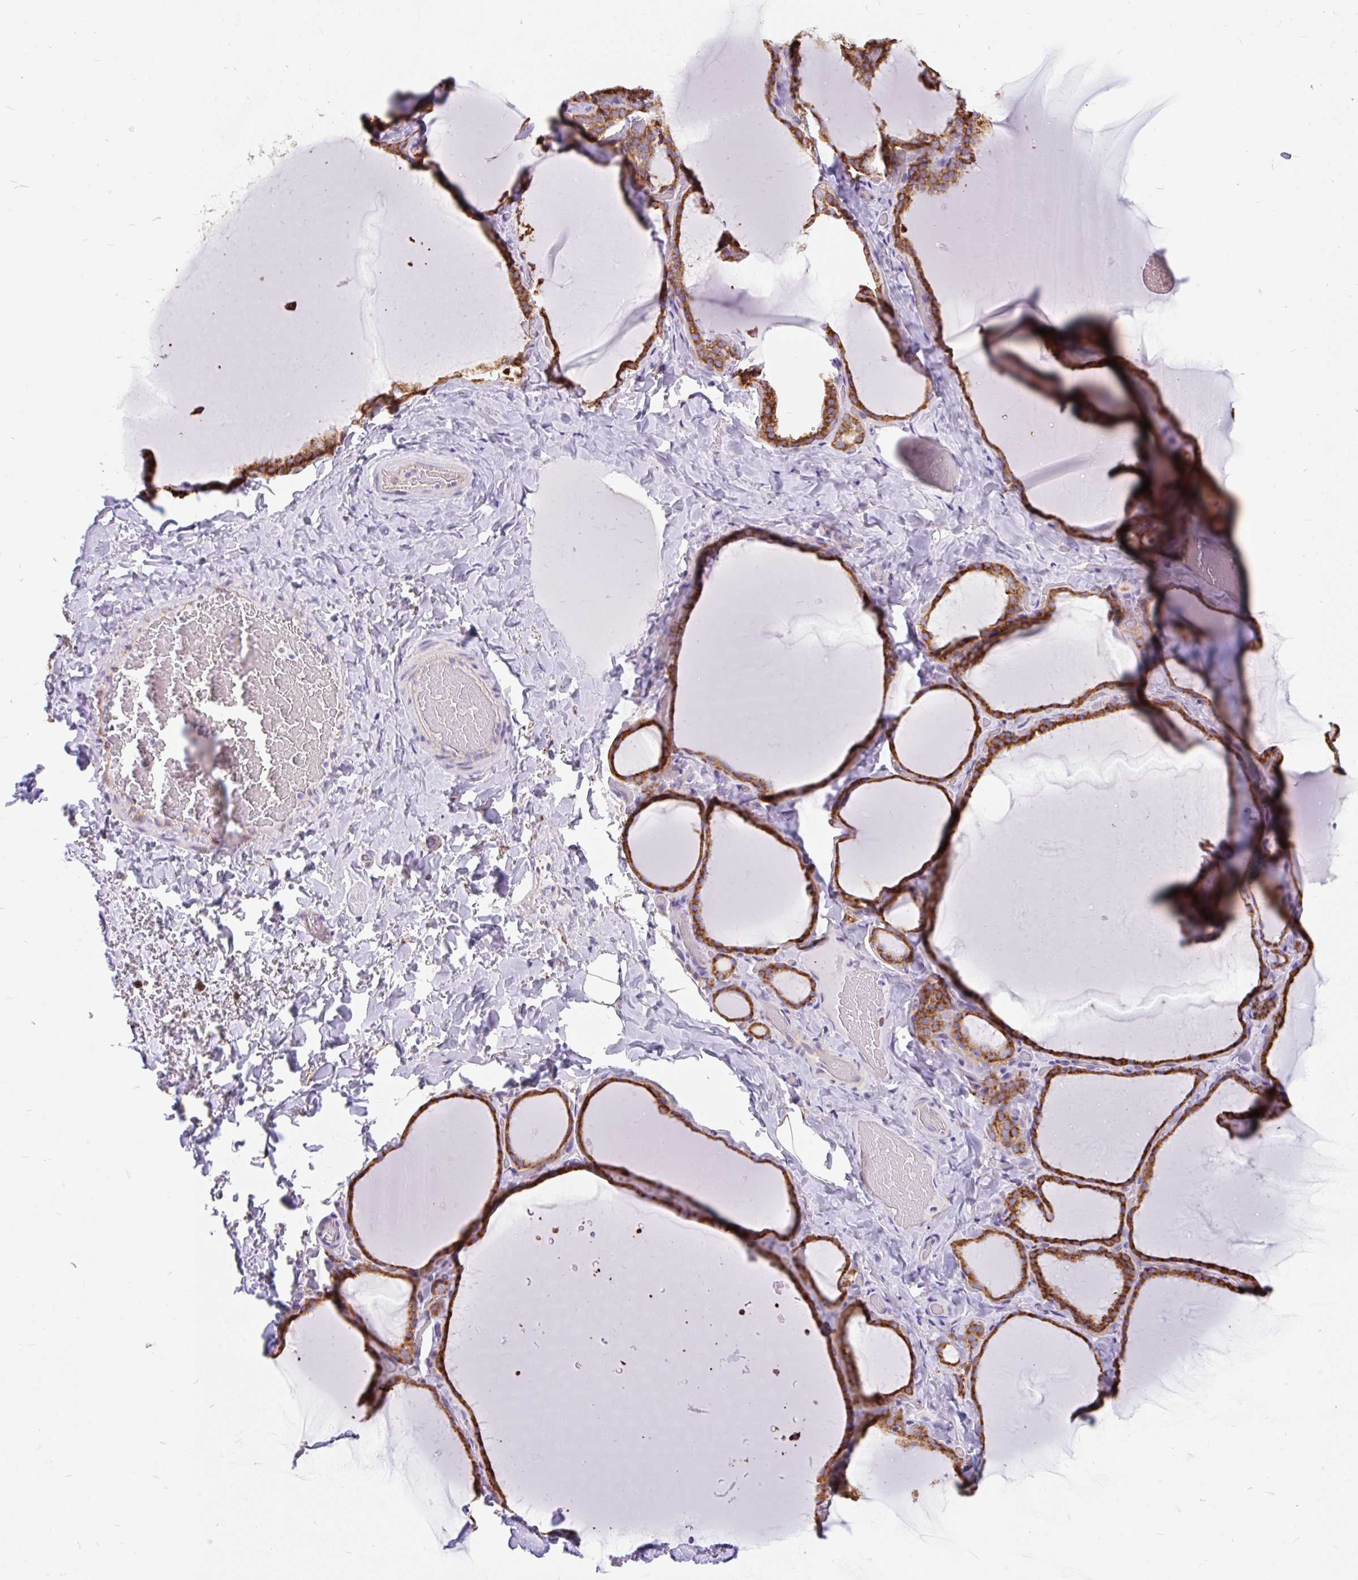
{"staining": {"intensity": "strong", "quantity": ">75%", "location": "cytoplasmic/membranous"}, "tissue": "thyroid gland", "cell_type": "Glandular cells", "image_type": "normal", "snomed": [{"axis": "morphology", "description": "Normal tissue, NOS"}, {"axis": "topography", "description": "Thyroid gland"}], "caption": "Glandular cells reveal high levels of strong cytoplasmic/membranous expression in approximately >75% of cells in normal human thyroid gland.", "gene": "EML5", "patient": {"sex": "female", "age": 22}}